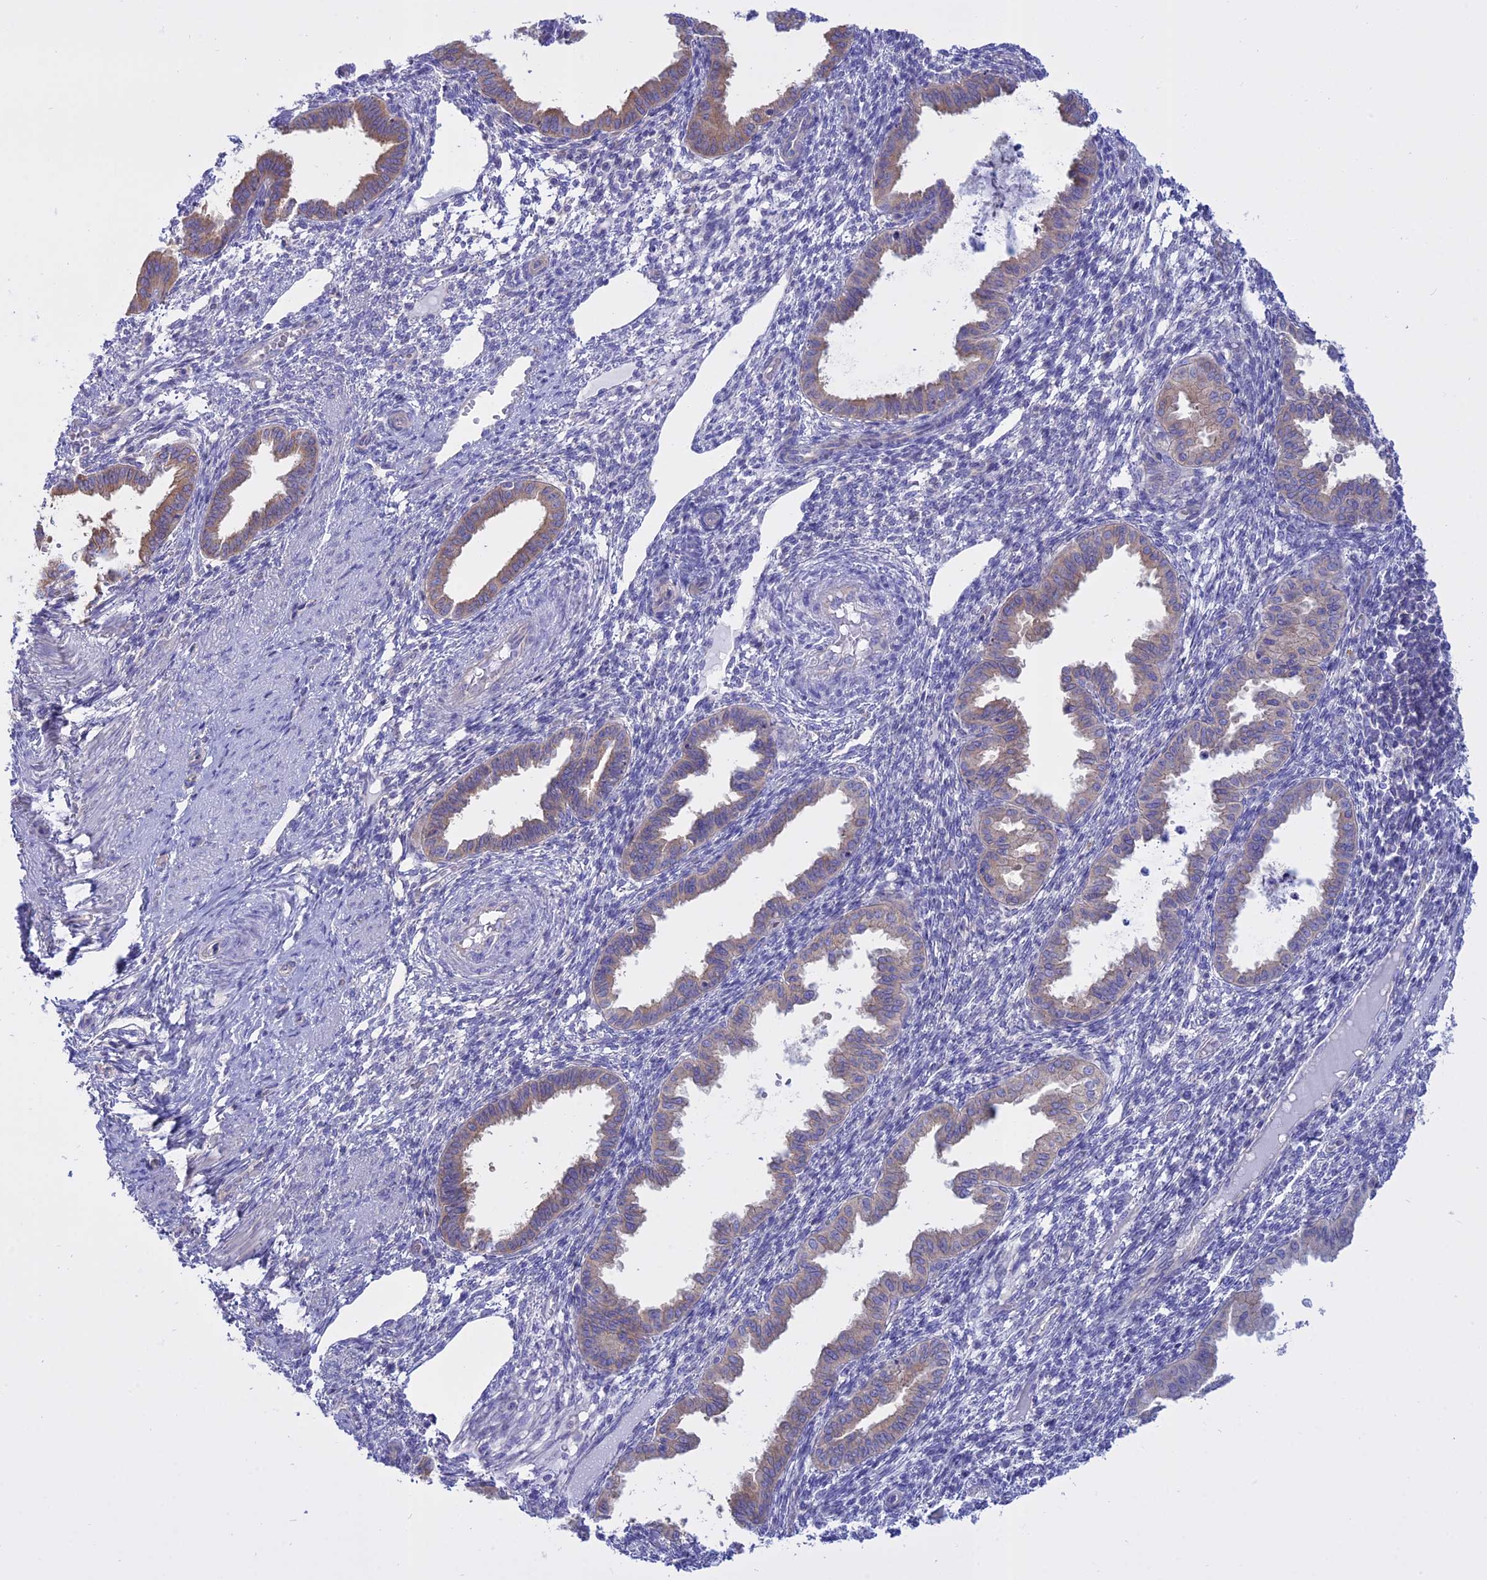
{"staining": {"intensity": "negative", "quantity": "none", "location": "none"}, "tissue": "endometrium", "cell_type": "Cells in endometrial stroma", "image_type": "normal", "snomed": [{"axis": "morphology", "description": "Normal tissue, NOS"}, {"axis": "topography", "description": "Endometrium"}], "caption": "Cells in endometrial stroma are negative for brown protein staining in benign endometrium. The staining is performed using DAB (3,3'-diaminobenzidine) brown chromogen with nuclei counter-stained in using hematoxylin.", "gene": "AHCYL1", "patient": {"sex": "female", "age": 33}}